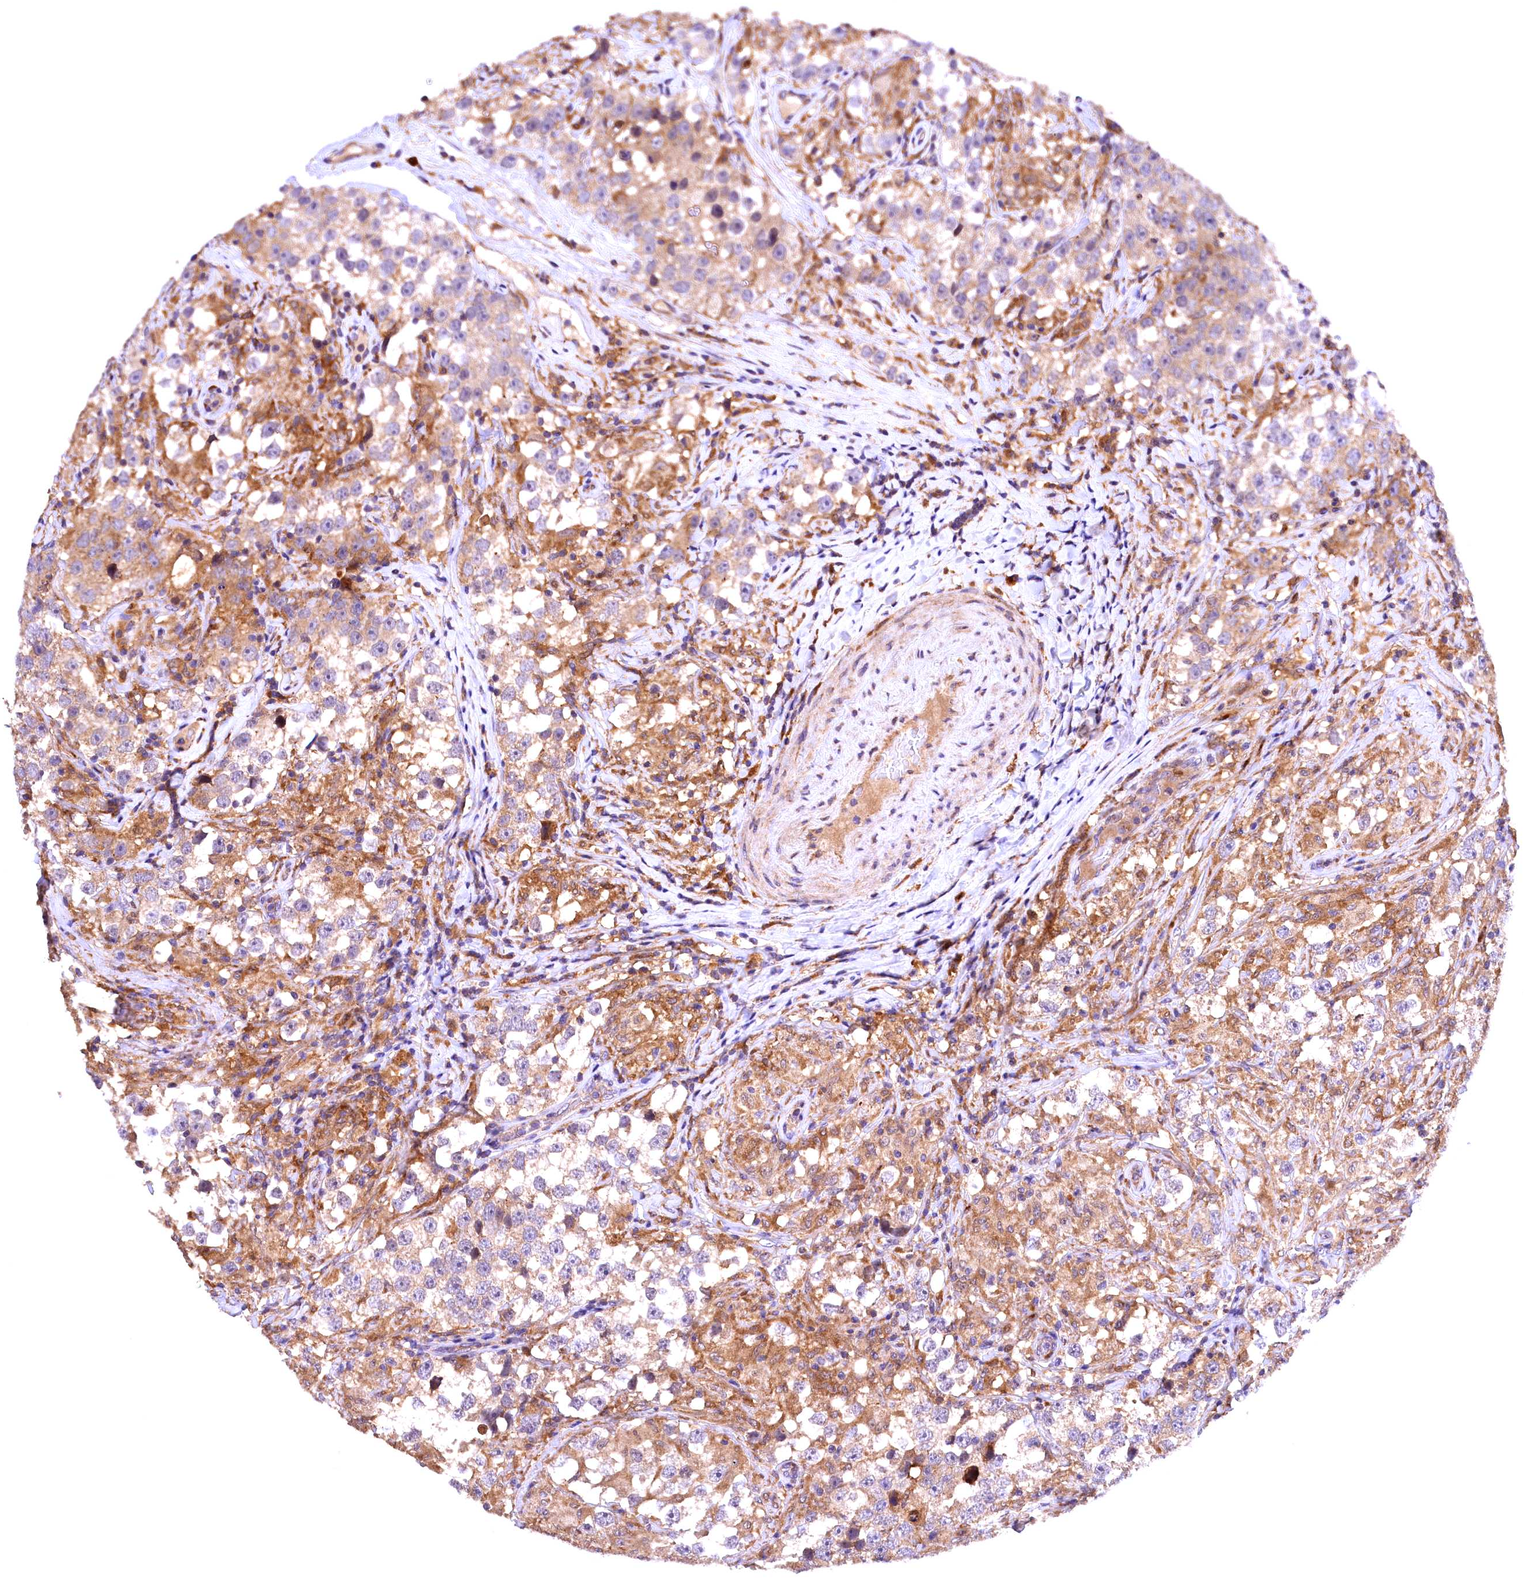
{"staining": {"intensity": "weak", "quantity": ">75%", "location": "cytoplasmic/membranous"}, "tissue": "testis cancer", "cell_type": "Tumor cells", "image_type": "cancer", "snomed": [{"axis": "morphology", "description": "Seminoma, NOS"}, {"axis": "topography", "description": "Testis"}], "caption": "Seminoma (testis) tissue reveals weak cytoplasmic/membranous expression in approximately >75% of tumor cells, visualized by immunohistochemistry.", "gene": "NAIP", "patient": {"sex": "male", "age": 46}}